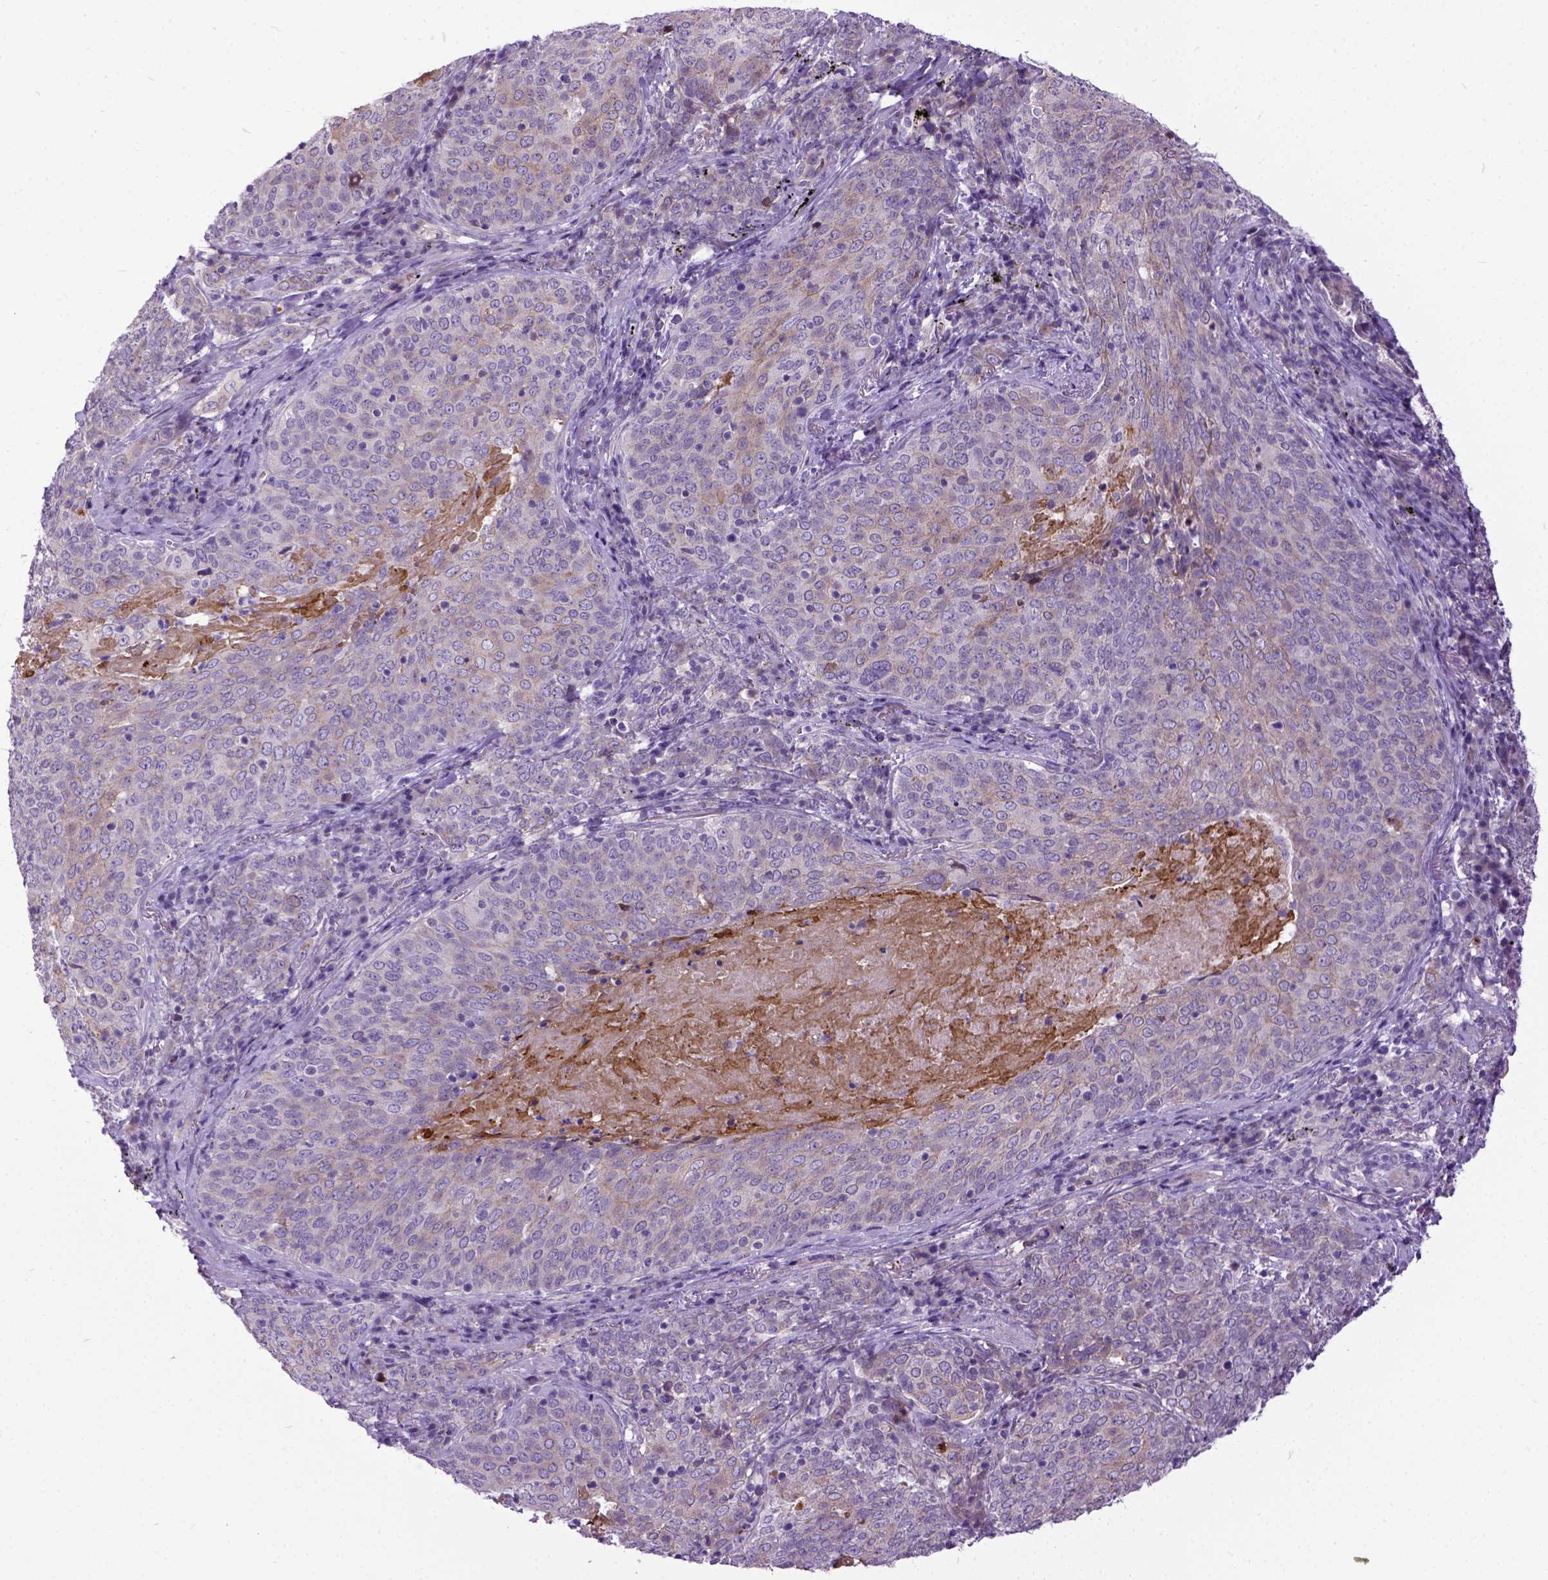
{"staining": {"intensity": "weak", "quantity": "25%-75%", "location": "cytoplasmic/membranous"}, "tissue": "lung cancer", "cell_type": "Tumor cells", "image_type": "cancer", "snomed": [{"axis": "morphology", "description": "Squamous cell carcinoma, NOS"}, {"axis": "topography", "description": "Lung"}], "caption": "Immunohistochemistry staining of lung cancer, which exhibits low levels of weak cytoplasmic/membranous positivity in approximately 25%-75% of tumor cells indicating weak cytoplasmic/membranous protein positivity. The staining was performed using DAB (brown) for protein detection and nuclei were counterstained in hematoxylin (blue).", "gene": "NEK5", "patient": {"sex": "male", "age": 82}}